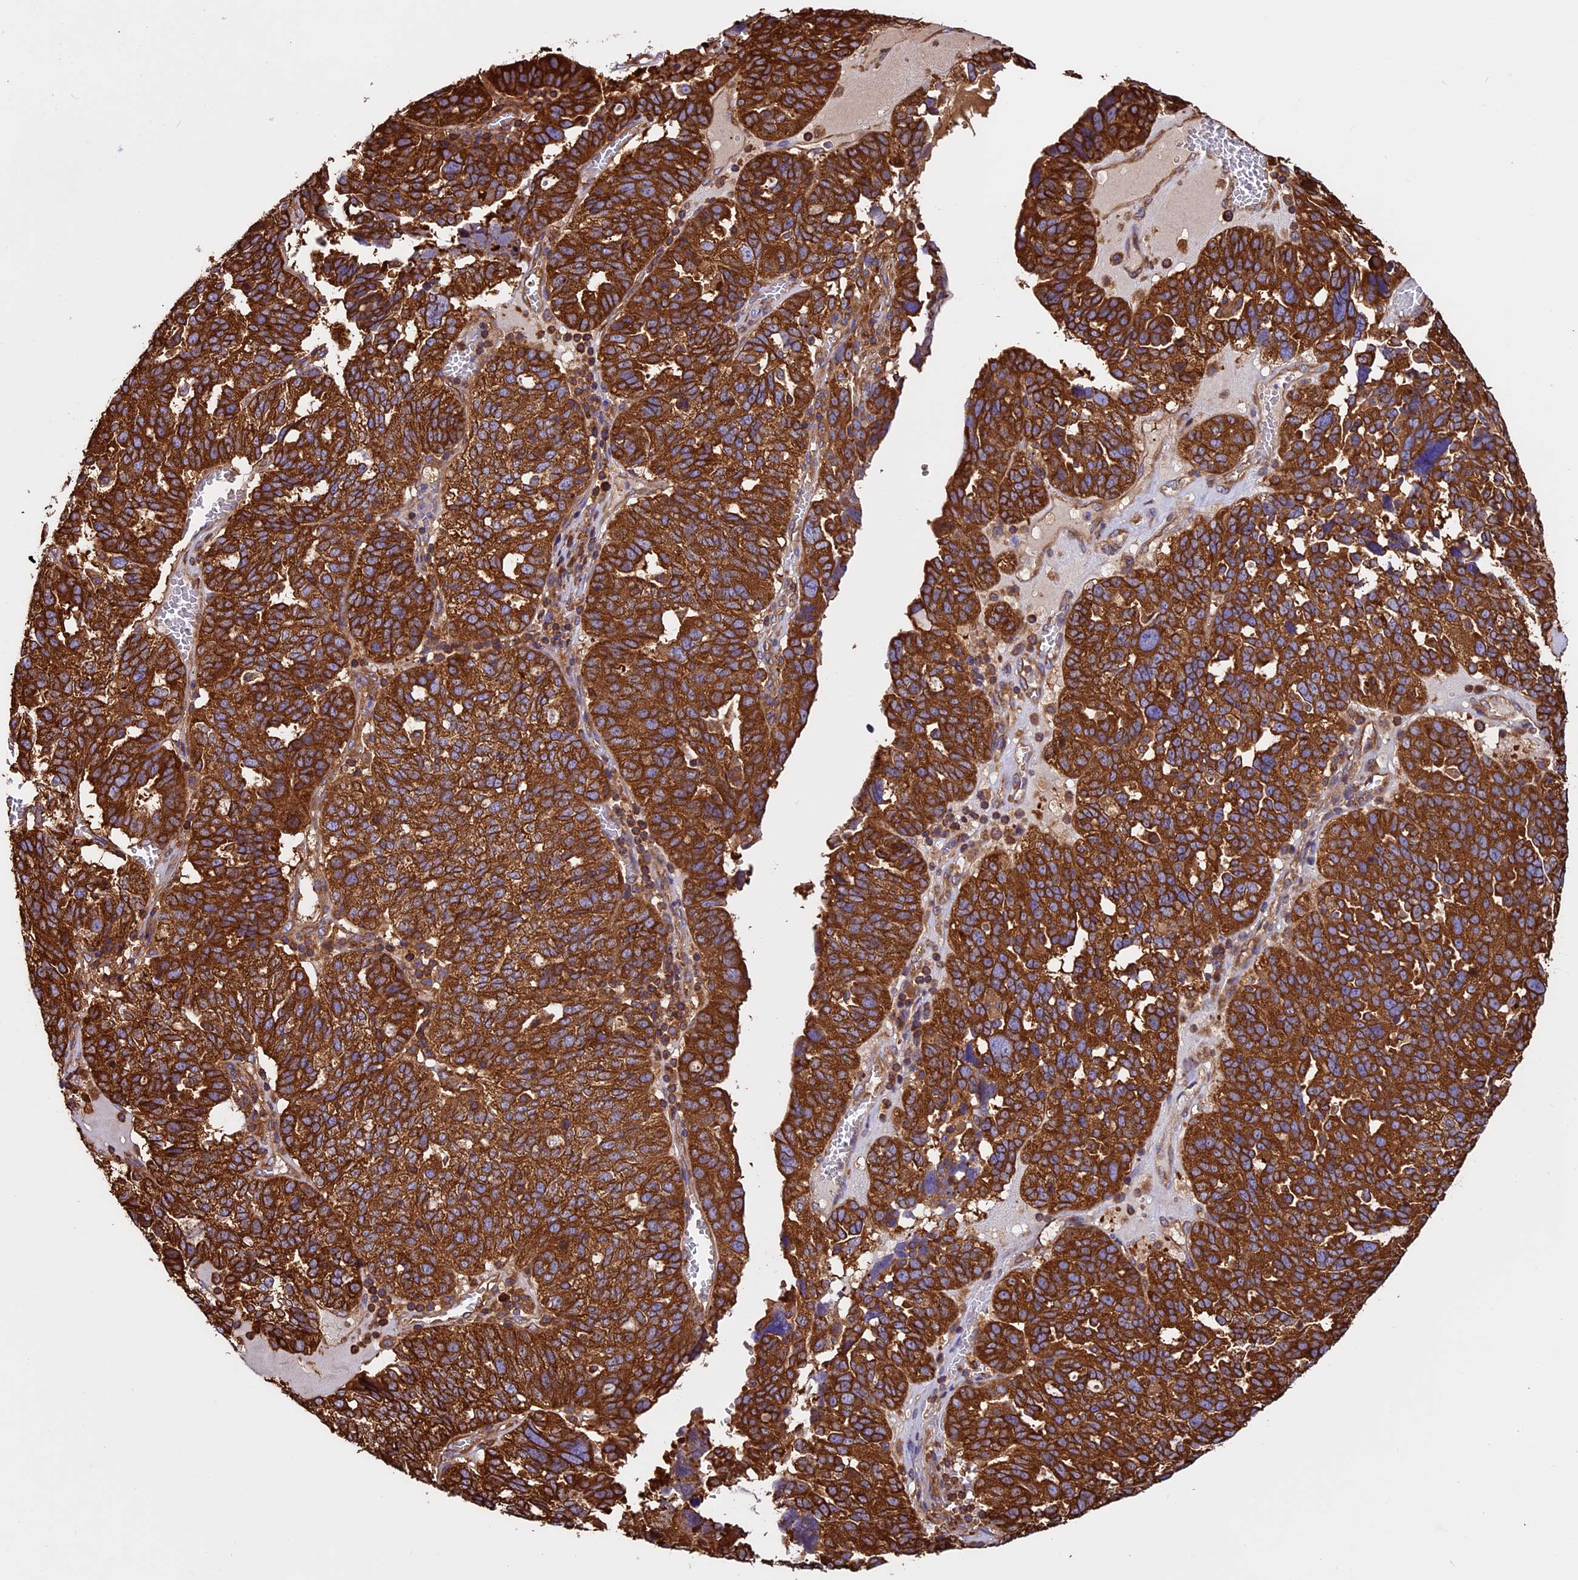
{"staining": {"intensity": "strong", "quantity": ">75%", "location": "cytoplasmic/membranous"}, "tissue": "ovarian cancer", "cell_type": "Tumor cells", "image_type": "cancer", "snomed": [{"axis": "morphology", "description": "Cystadenocarcinoma, serous, NOS"}, {"axis": "topography", "description": "Ovary"}], "caption": "A histopathology image of ovarian cancer stained for a protein reveals strong cytoplasmic/membranous brown staining in tumor cells. (DAB = brown stain, brightfield microscopy at high magnification).", "gene": "KARS1", "patient": {"sex": "female", "age": 59}}